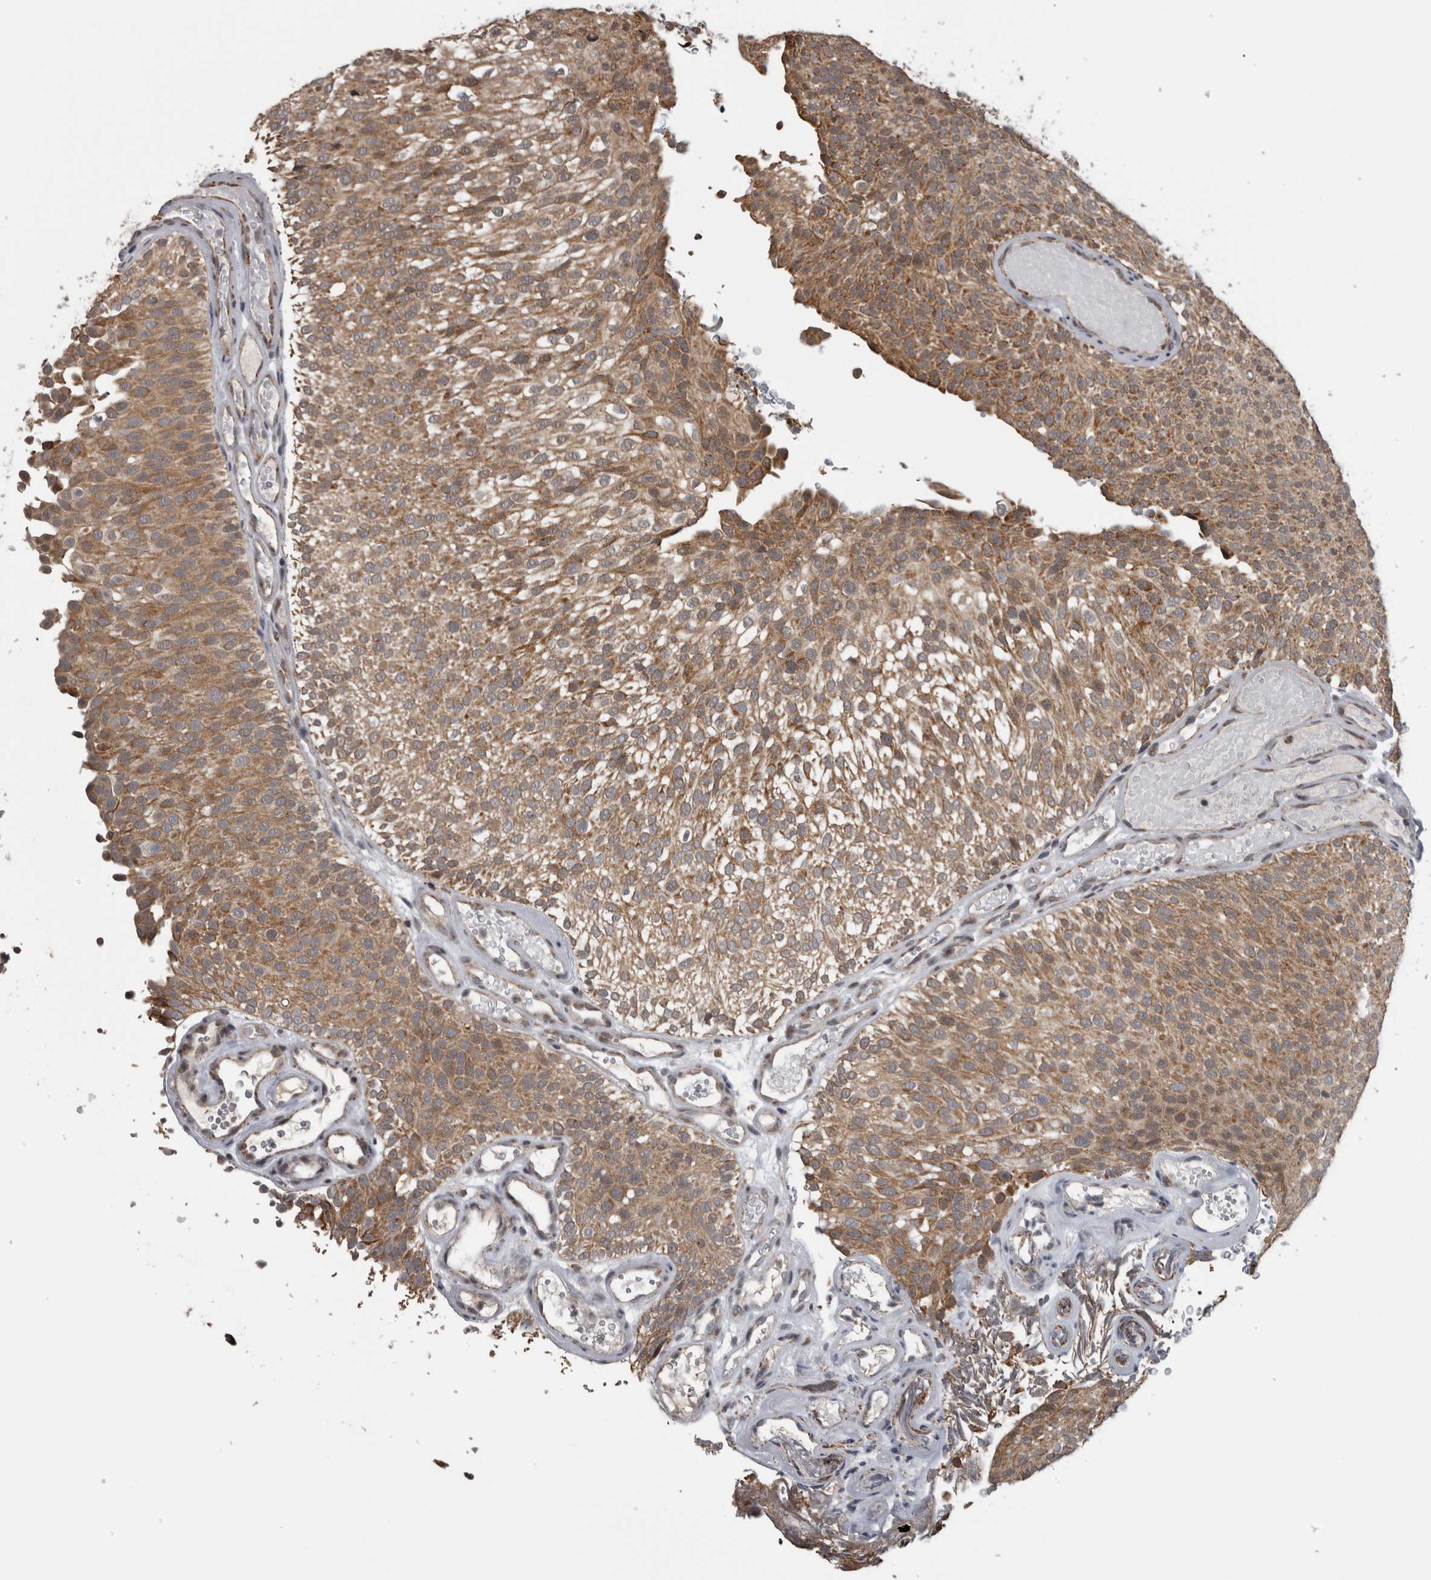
{"staining": {"intensity": "moderate", "quantity": ">75%", "location": "cytoplasmic/membranous"}, "tissue": "urothelial cancer", "cell_type": "Tumor cells", "image_type": "cancer", "snomed": [{"axis": "morphology", "description": "Urothelial carcinoma, Low grade"}, {"axis": "topography", "description": "Urinary bladder"}], "caption": "Immunohistochemical staining of human urothelial cancer shows medium levels of moderate cytoplasmic/membranous protein positivity in about >75% of tumor cells.", "gene": "OR2K2", "patient": {"sex": "male", "age": 78}}